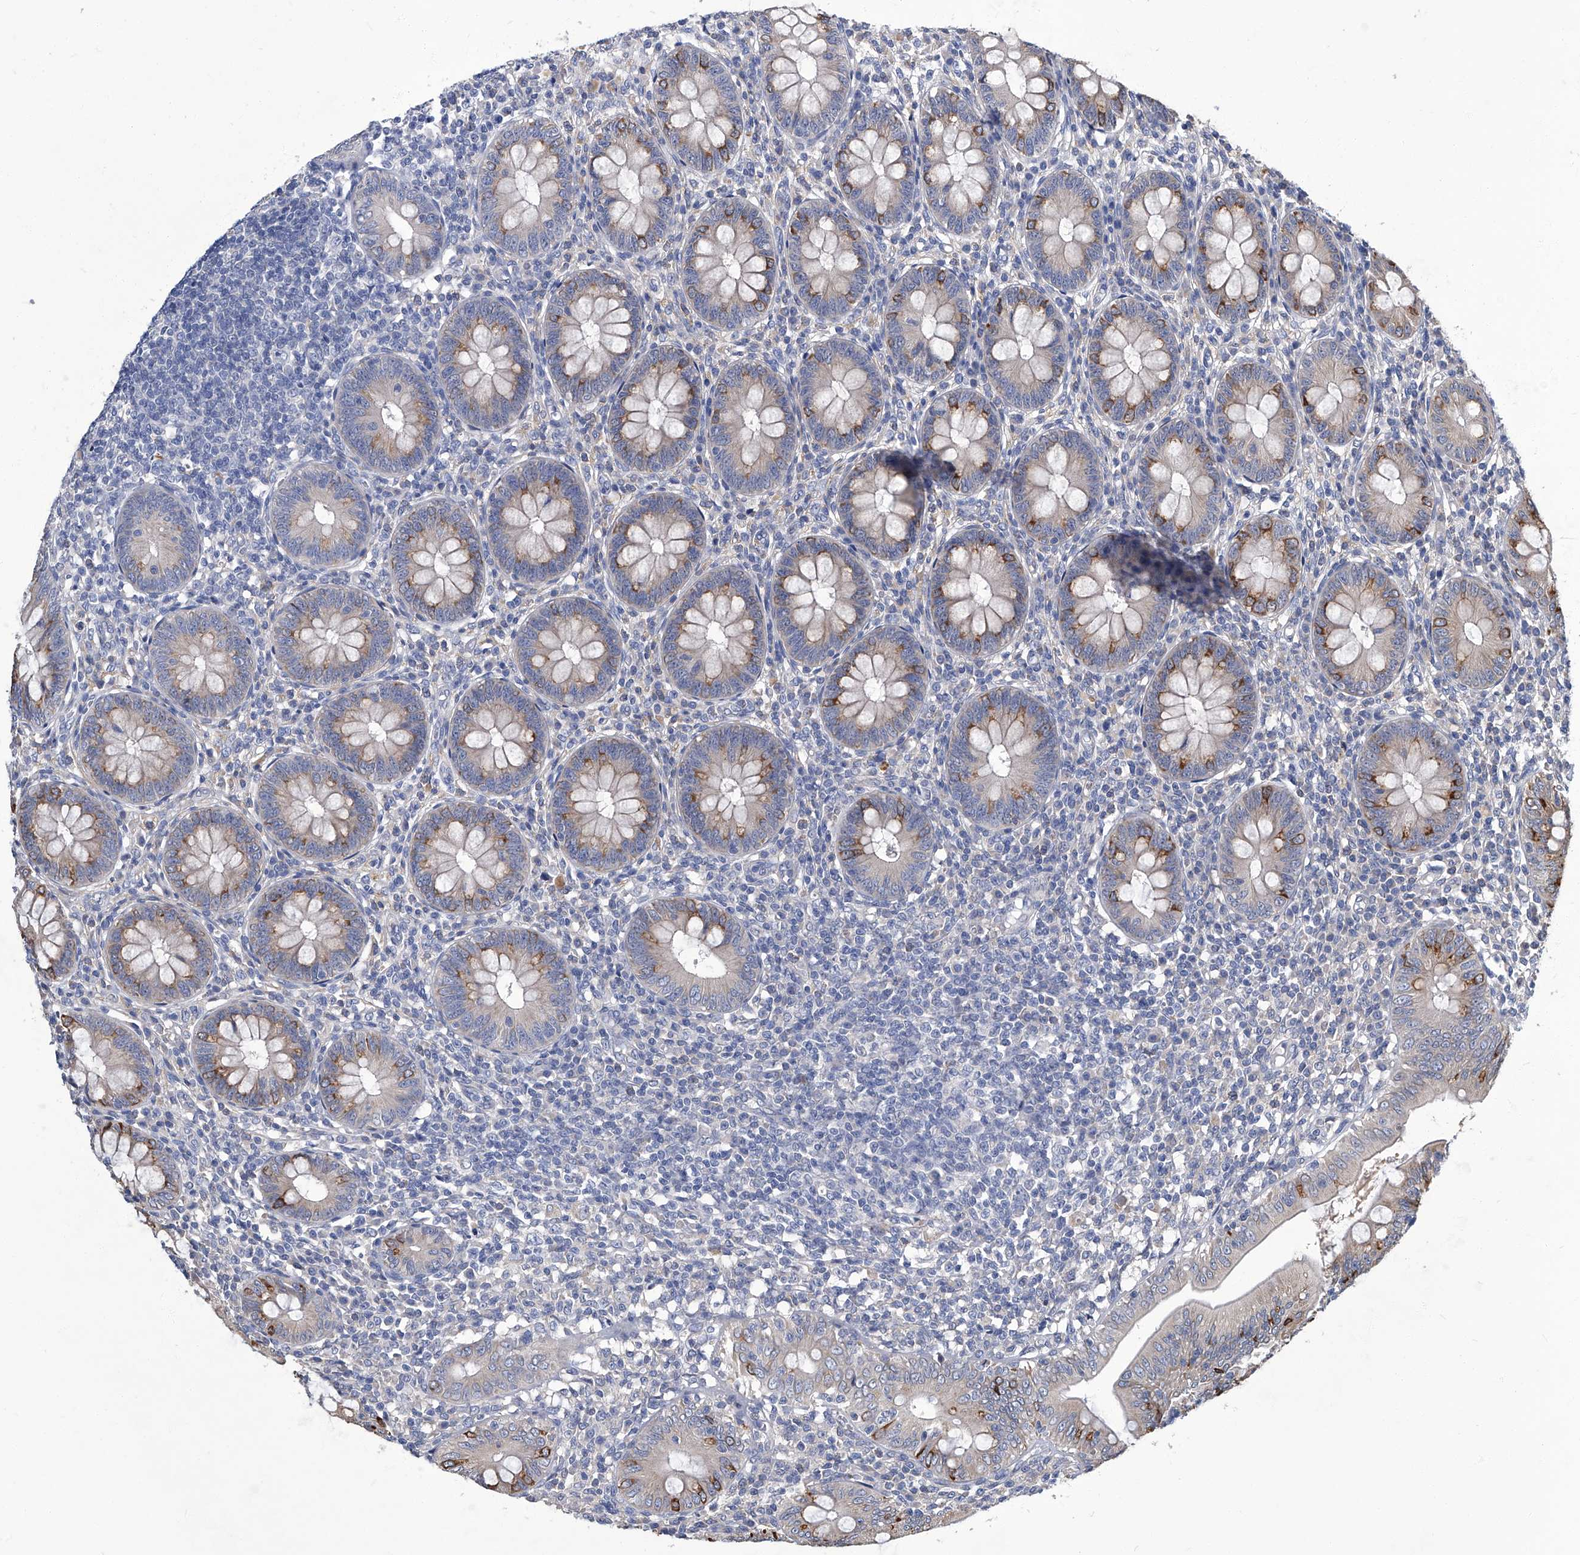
{"staining": {"intensity": "moderate", "quantity": "25%-75%", "location": "cytoplasmic/membranous"}, "tissue": "appendix", "cell_type": "Glandular cells", "image_type": "normal", "snomed": [{"axis": "morphology", "description": "Normal tissue, NOS"}, {"axis": "topography", "description": "Appendix"}], "caption": "Unremarkable appendix was stained to show a protein in brown. There is medium levels of moderate cytoplasmic/membranous staining in about 25%-75% of glandular cells. (brown staining indicates protein expression, while blue staining denotes nuclei).", "gene": "TGFBR1", "patient": {"sex": "male", "age": 14}}